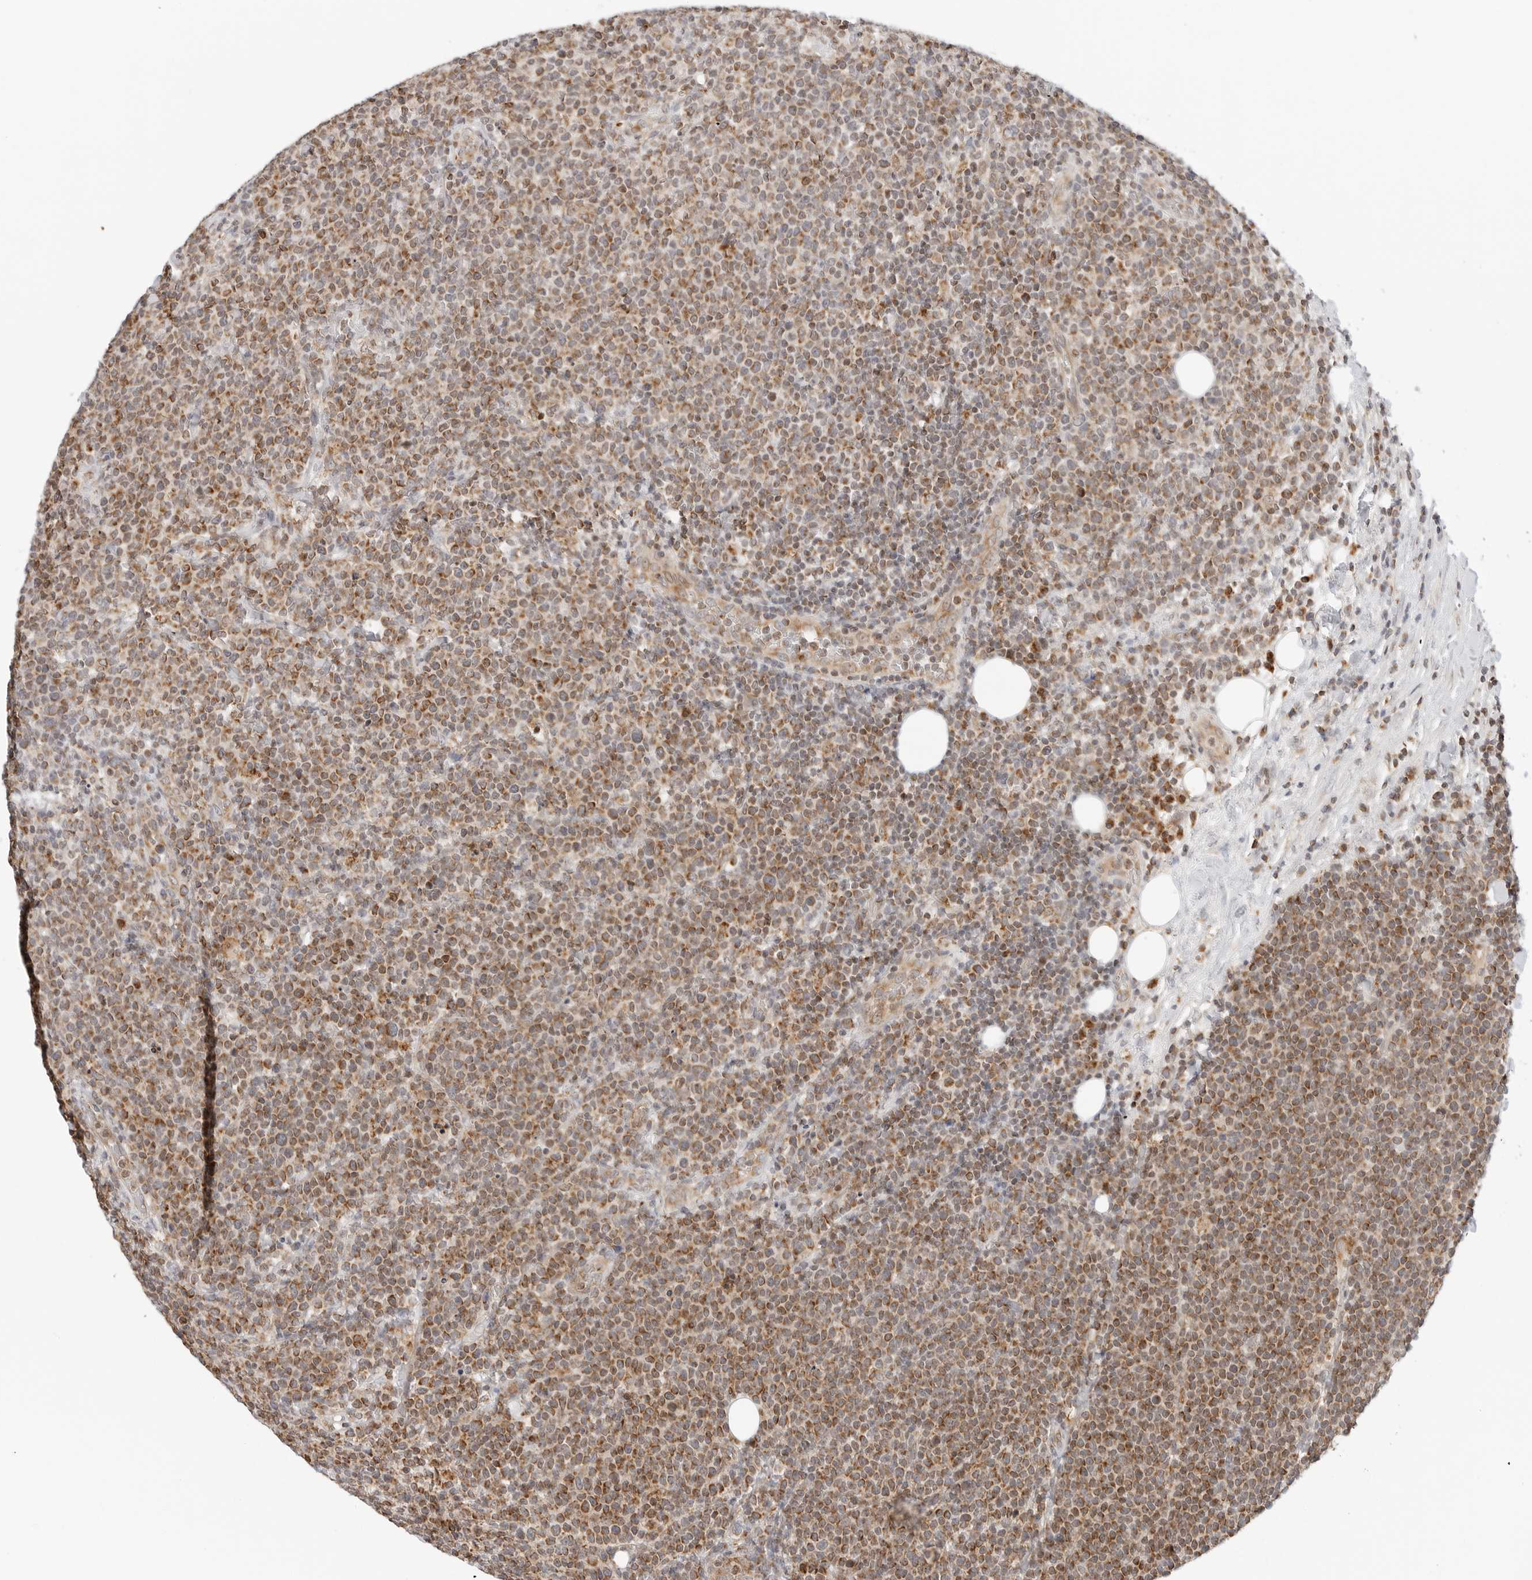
{"staining": {"intensity": "moderate", "quantity": ">75%", "location": "cytoplasmic/membranous"}, "tissue": "lymphoma", "cell_type": "Tumor cells", "image_type": "cancer", "snomed": [{"axis": "morphology", "description": "Malignant lymphoma, non-Hodgkin's type, High grade"}, {"axis": "topography", "description": "Lymph node"}], "caption": "Moderate cytoplasmic/membranous staining is seen in about >75% of tumor cells in lymphoma.", "gene": "DYRK4", "patient": {"sex": "male", "age": 61}}